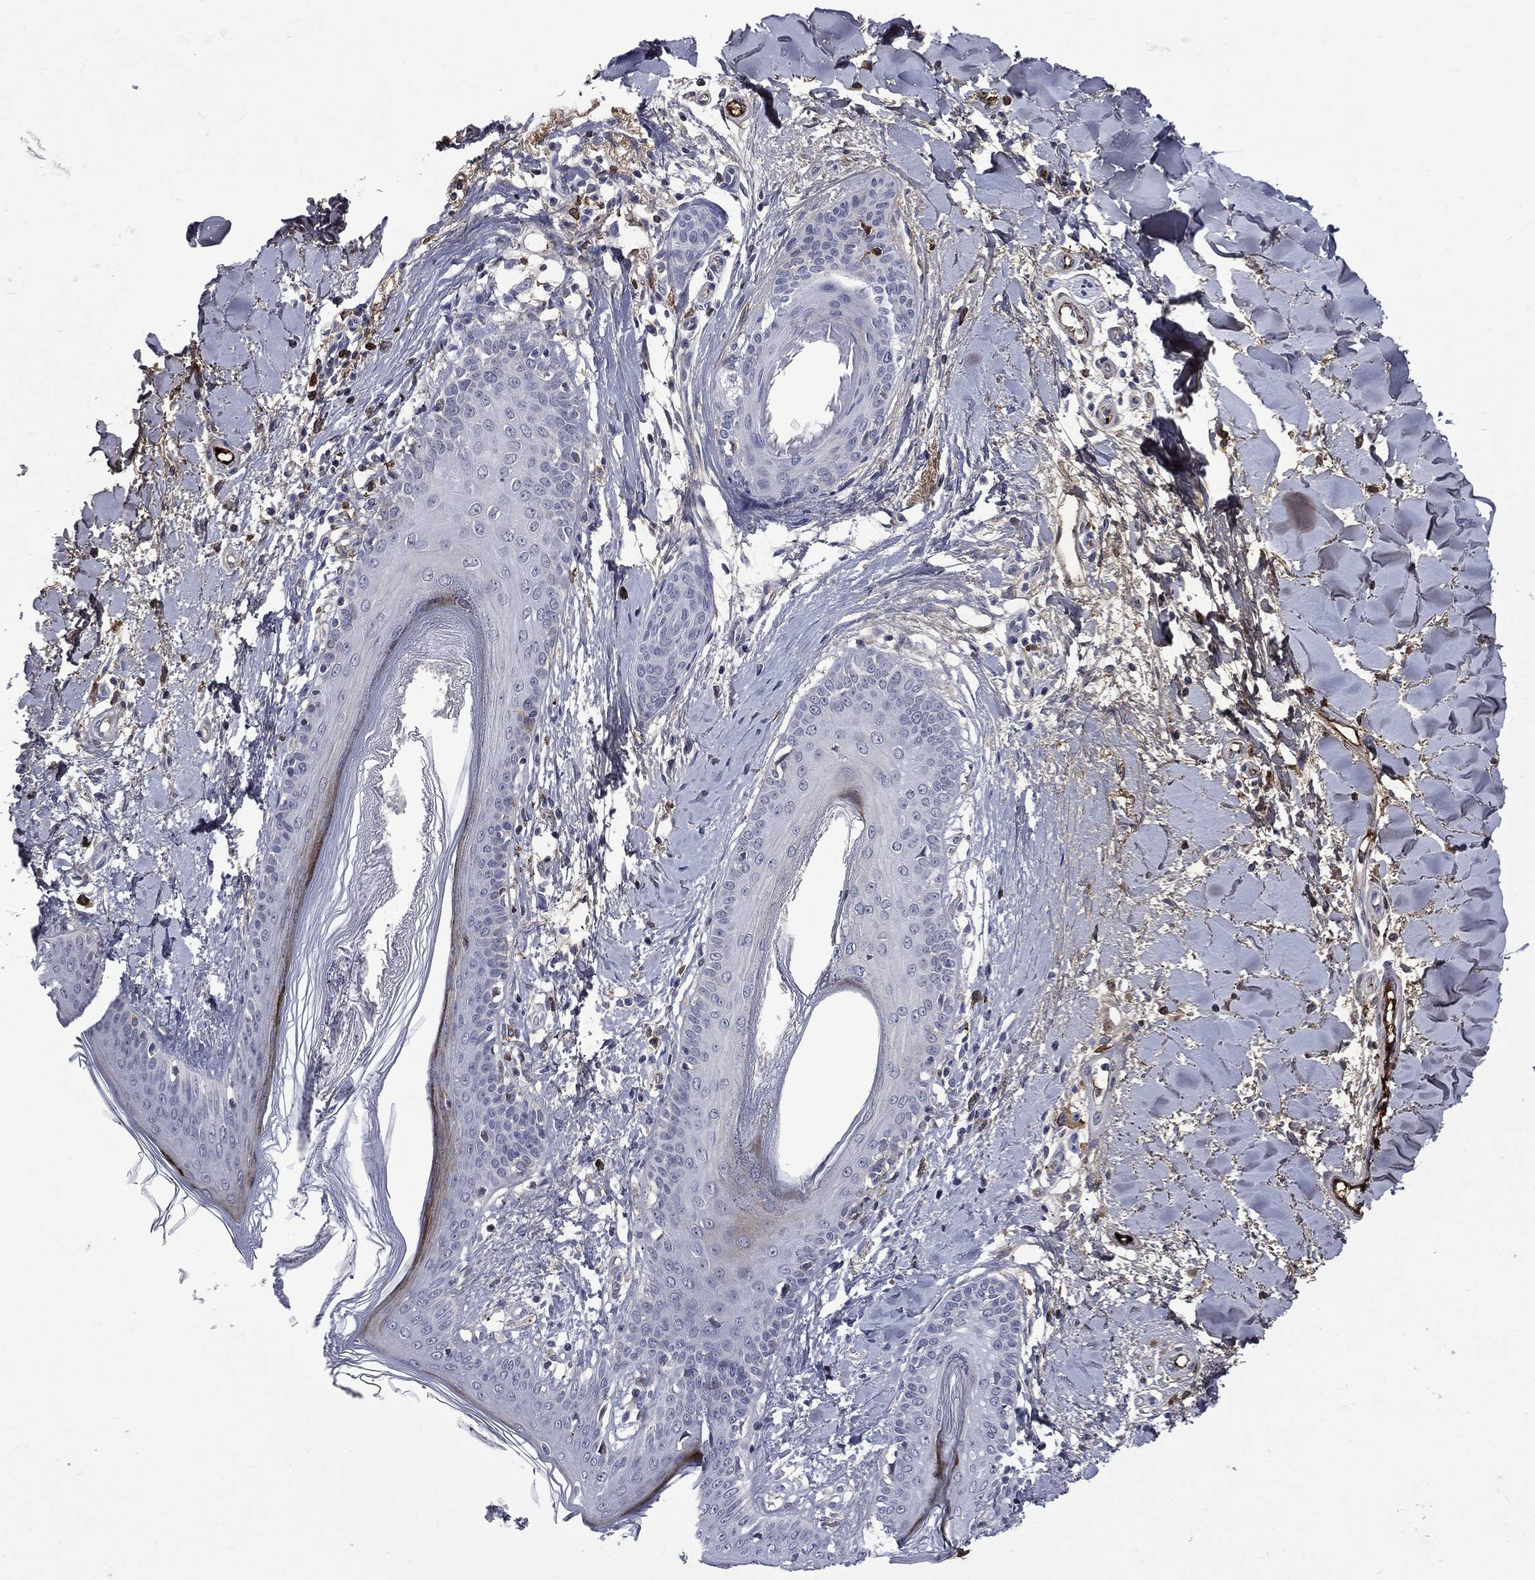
{"staining": {"intensity": "negative", "quantity": "none", "location": "none"}, "tissue": "skin", "cell_type": "Fibroblasts", "image_type": "normal", "snomed": [{"axis": "morphology", "description": "Normal tissue, NOS"}, {"axis": "morphology", "description": "Malignant melanoma, NOS"}, {"axis": "topography", "description": "Skin"}], "caption": "Immunohistochemistry (IHC) micrograph of benign skin: skin stained with DAB (3,3'-diaminobenzidine) demonstrates no significant protein expression in fibroblasts.", "gene": "FGG", "patient": {"sex": "female", "age": 34}}